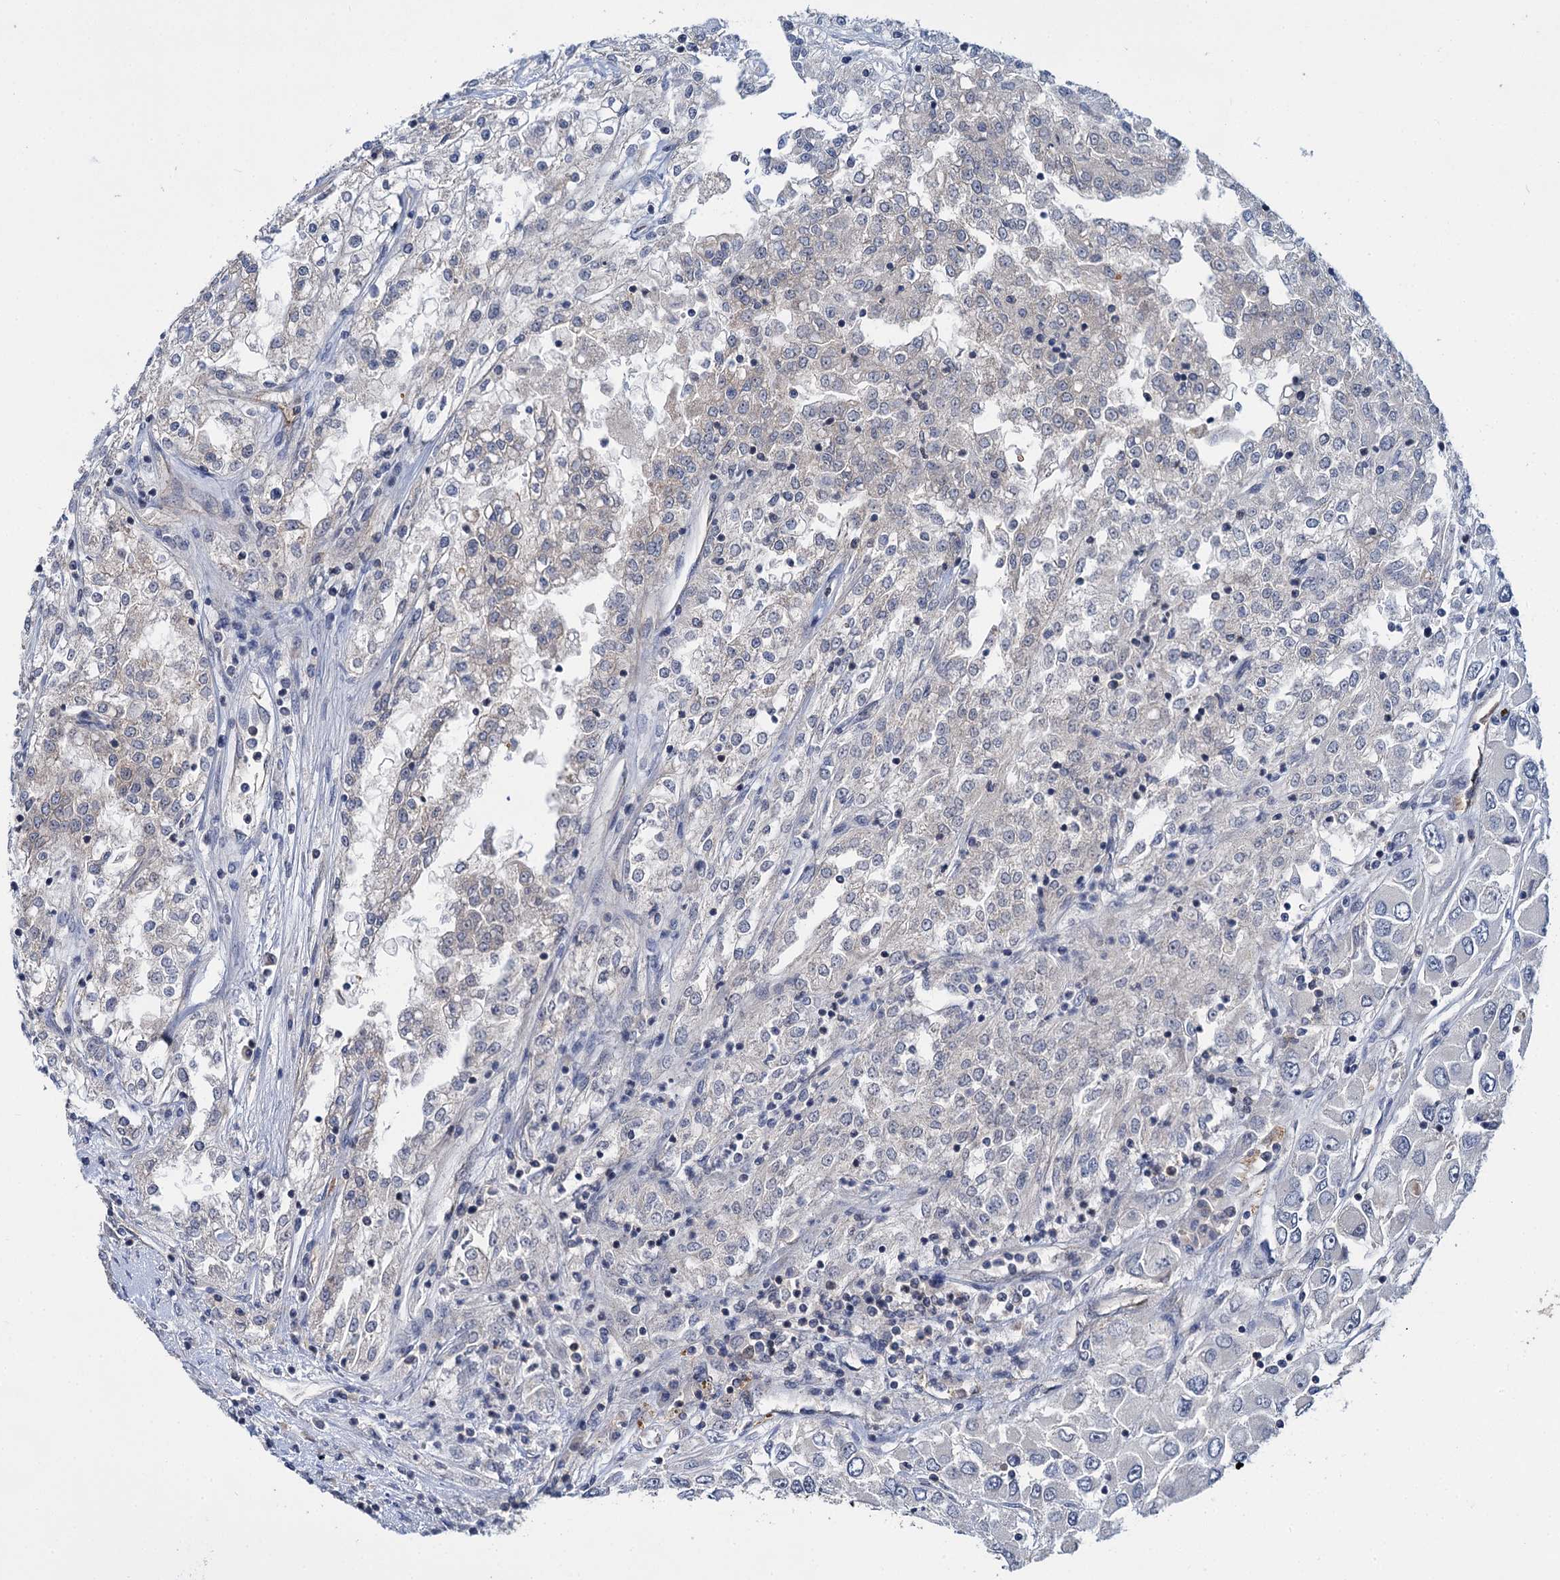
{"staining": {"intensity": "negative", "quantity": "none", "location": "none"}, "tissue": "renal cancer", "cell_type": "Tumor cells", "image_type": "cancer", "snomed": [{"axis": "morphology", "description": "Adenocarcinoma, NOS"}, {"axis": "topography", "description": "Kidney"}], "caption": "Tumor cells are negative for protein expression in human renal cancer.", "gene": "ABLIM1", "patient": {"sex": "female", "age": 52}}